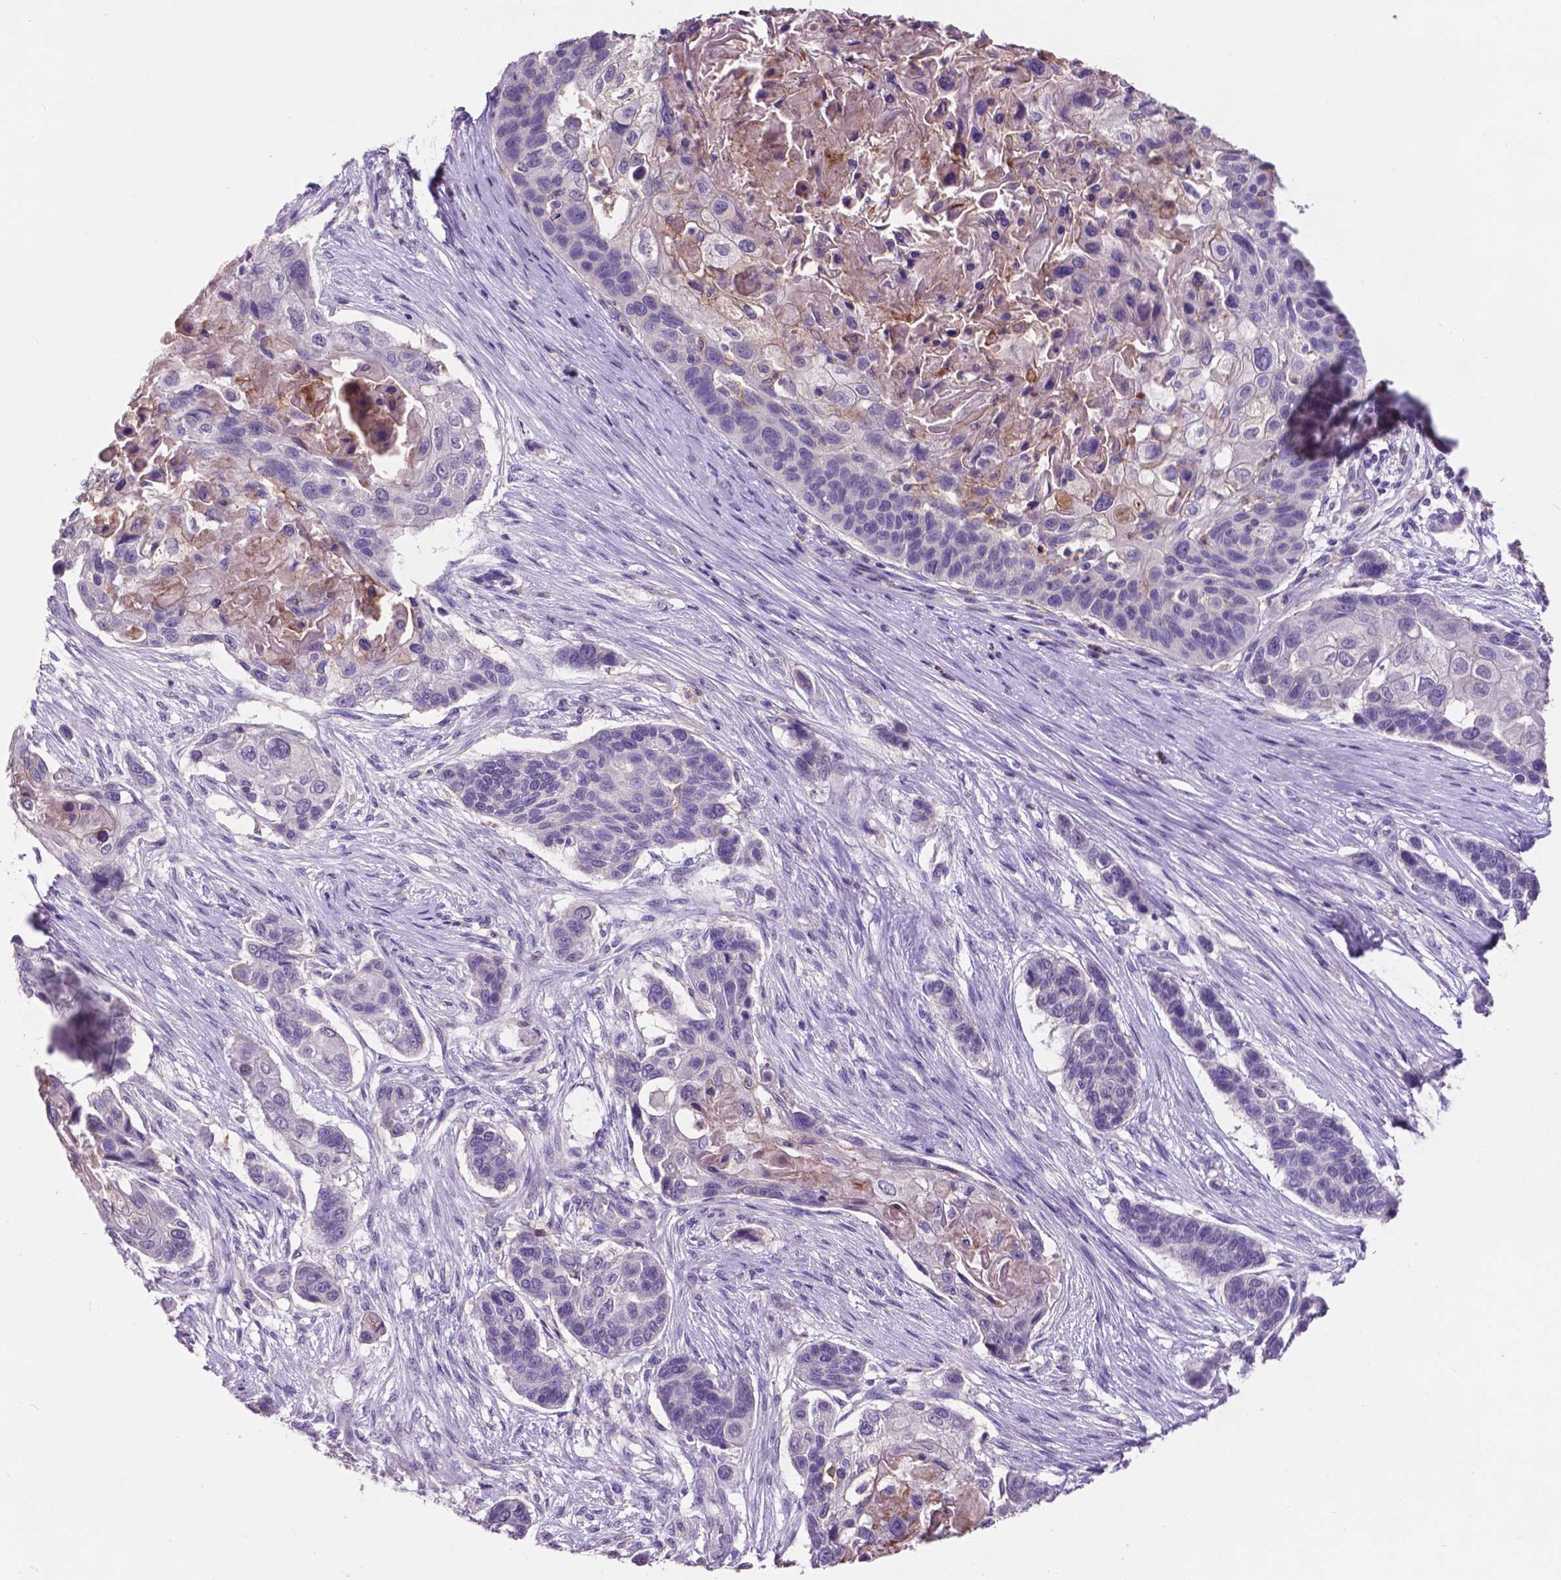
{"staining": {"intensity": "negative", "quantity": "none", "location": "none"}, "tissue": "lung cancer", "cell_type": "Tumor cells", "image_type": "cancer", "snomed": [{"axis": "morphology", "description": "Squamous cell carcinoma, NOS"}, {"axis": "topography", "description": "Lung"}], "caption": "Immunohistochemistry (IHC) micrograph of neoplastic tissue: lung cancer (squamous cell carcinoma) stained with DAB demonstrates no significant protein positivity in tumor cells.", "gene": "PLSCR1", "patient": {"sex": "male", "age": 69}}